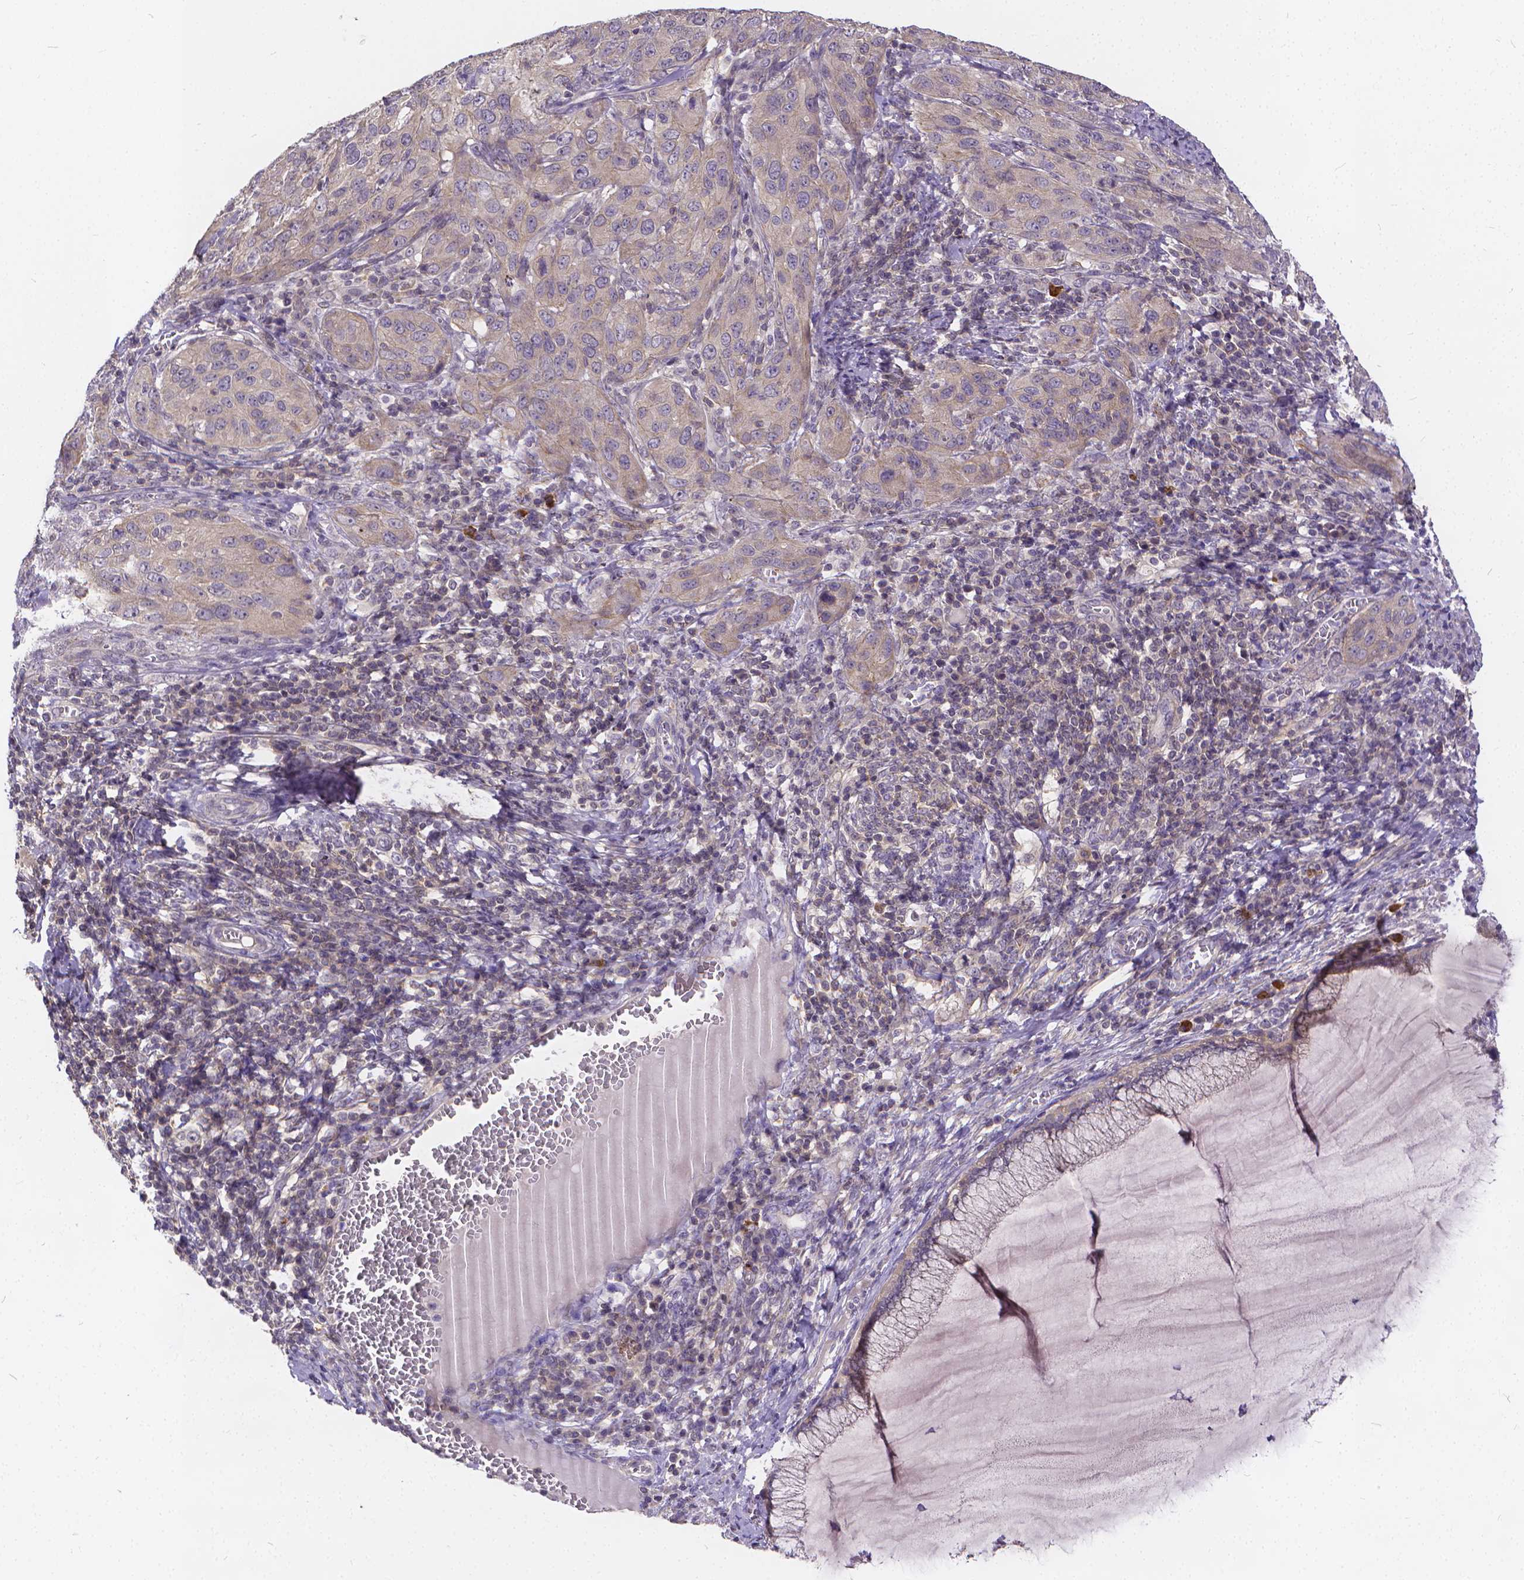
{"staining": {"intensity": "negative", "quantity": "none", "location": "none"}, "tissue": "cervical cancer", "cell_type": "Tumor cells", "image_type": "cancer", "snomed": [{"axis": "morphology", "description": "Normal tissue, NOS"}, {"axis": "morphology", "description": "Squamous cell carcinoma, NOS"}, {"axis": "topography", "description": "Cervix"}], "caption": "Micrograph shows no protein expression in tumor cells of cervical cancer tissue. (Brightfield microscopy of DAB (3,3'-diaminobenzidine) immunohistochemistry at high magnification).", "gene": "GLRB", "patient": {"sex": "female", "age": 51}}